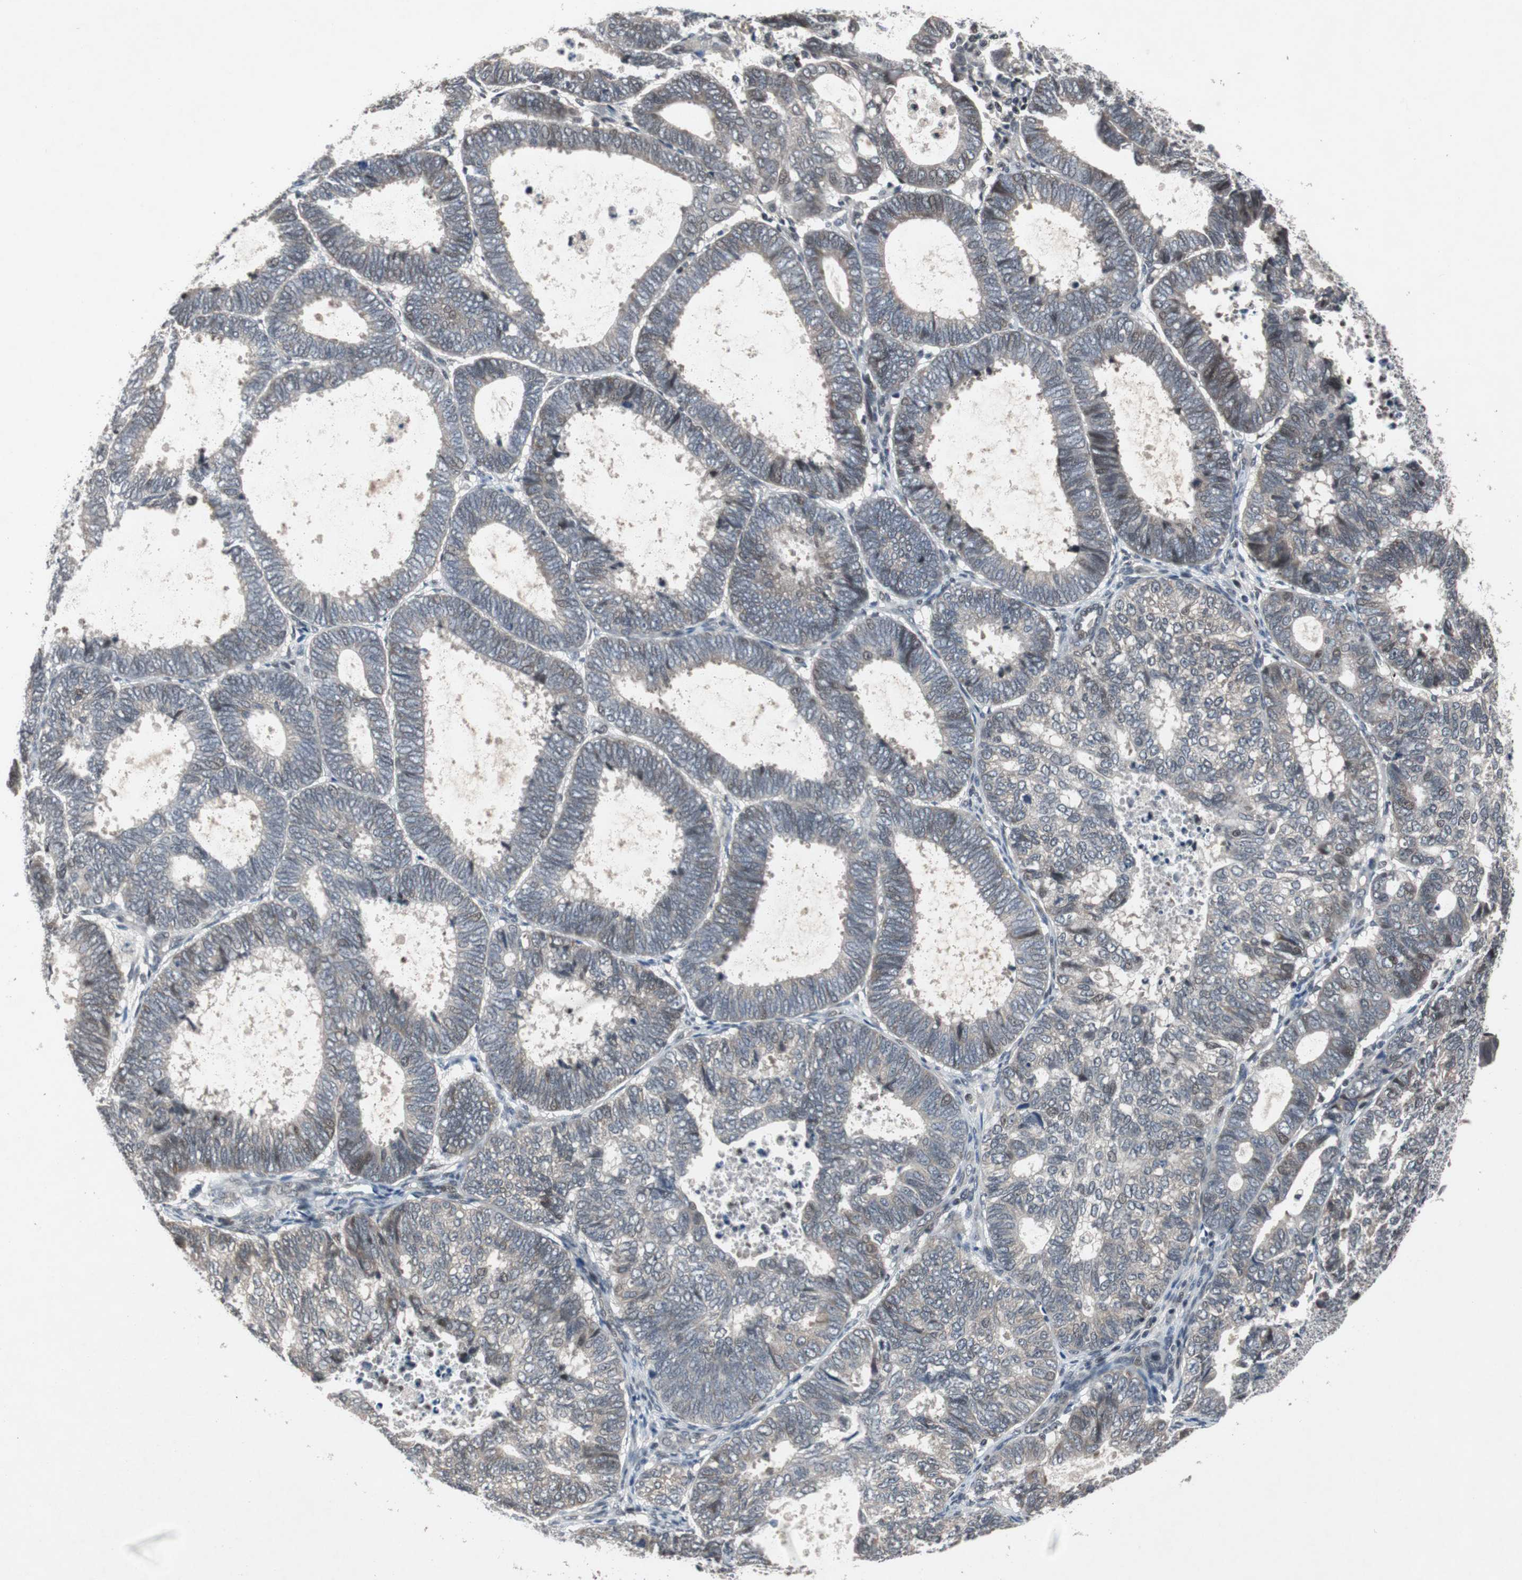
{"staining": {"intensity": "moderate", "quantity": "25%-75%", "location": "cytoplasmic/membranous"}, "tissue": "endometrial cancer", "cell_type": "Tumor cells", "image_type": "cancer", "snomed": [{"axis": "morphology", "description": "Adenocarcinoma, NOS"}, {"axis": "topography", "description": "Uterus"}], "caption": "Immunohistochemistry photomicrograph of neoplastic tissue: human adenocarcinoma (endometrial) stained using immunohistochemistry (IHC) shows medium levels of moderate protein expression localized specifically in the cytoplasmic/membranous of tumor cells, appearing as a cytoplasmic/membranous brown color.", "gene": "TP63", "patient": {"sex": "female", "age": 60}}